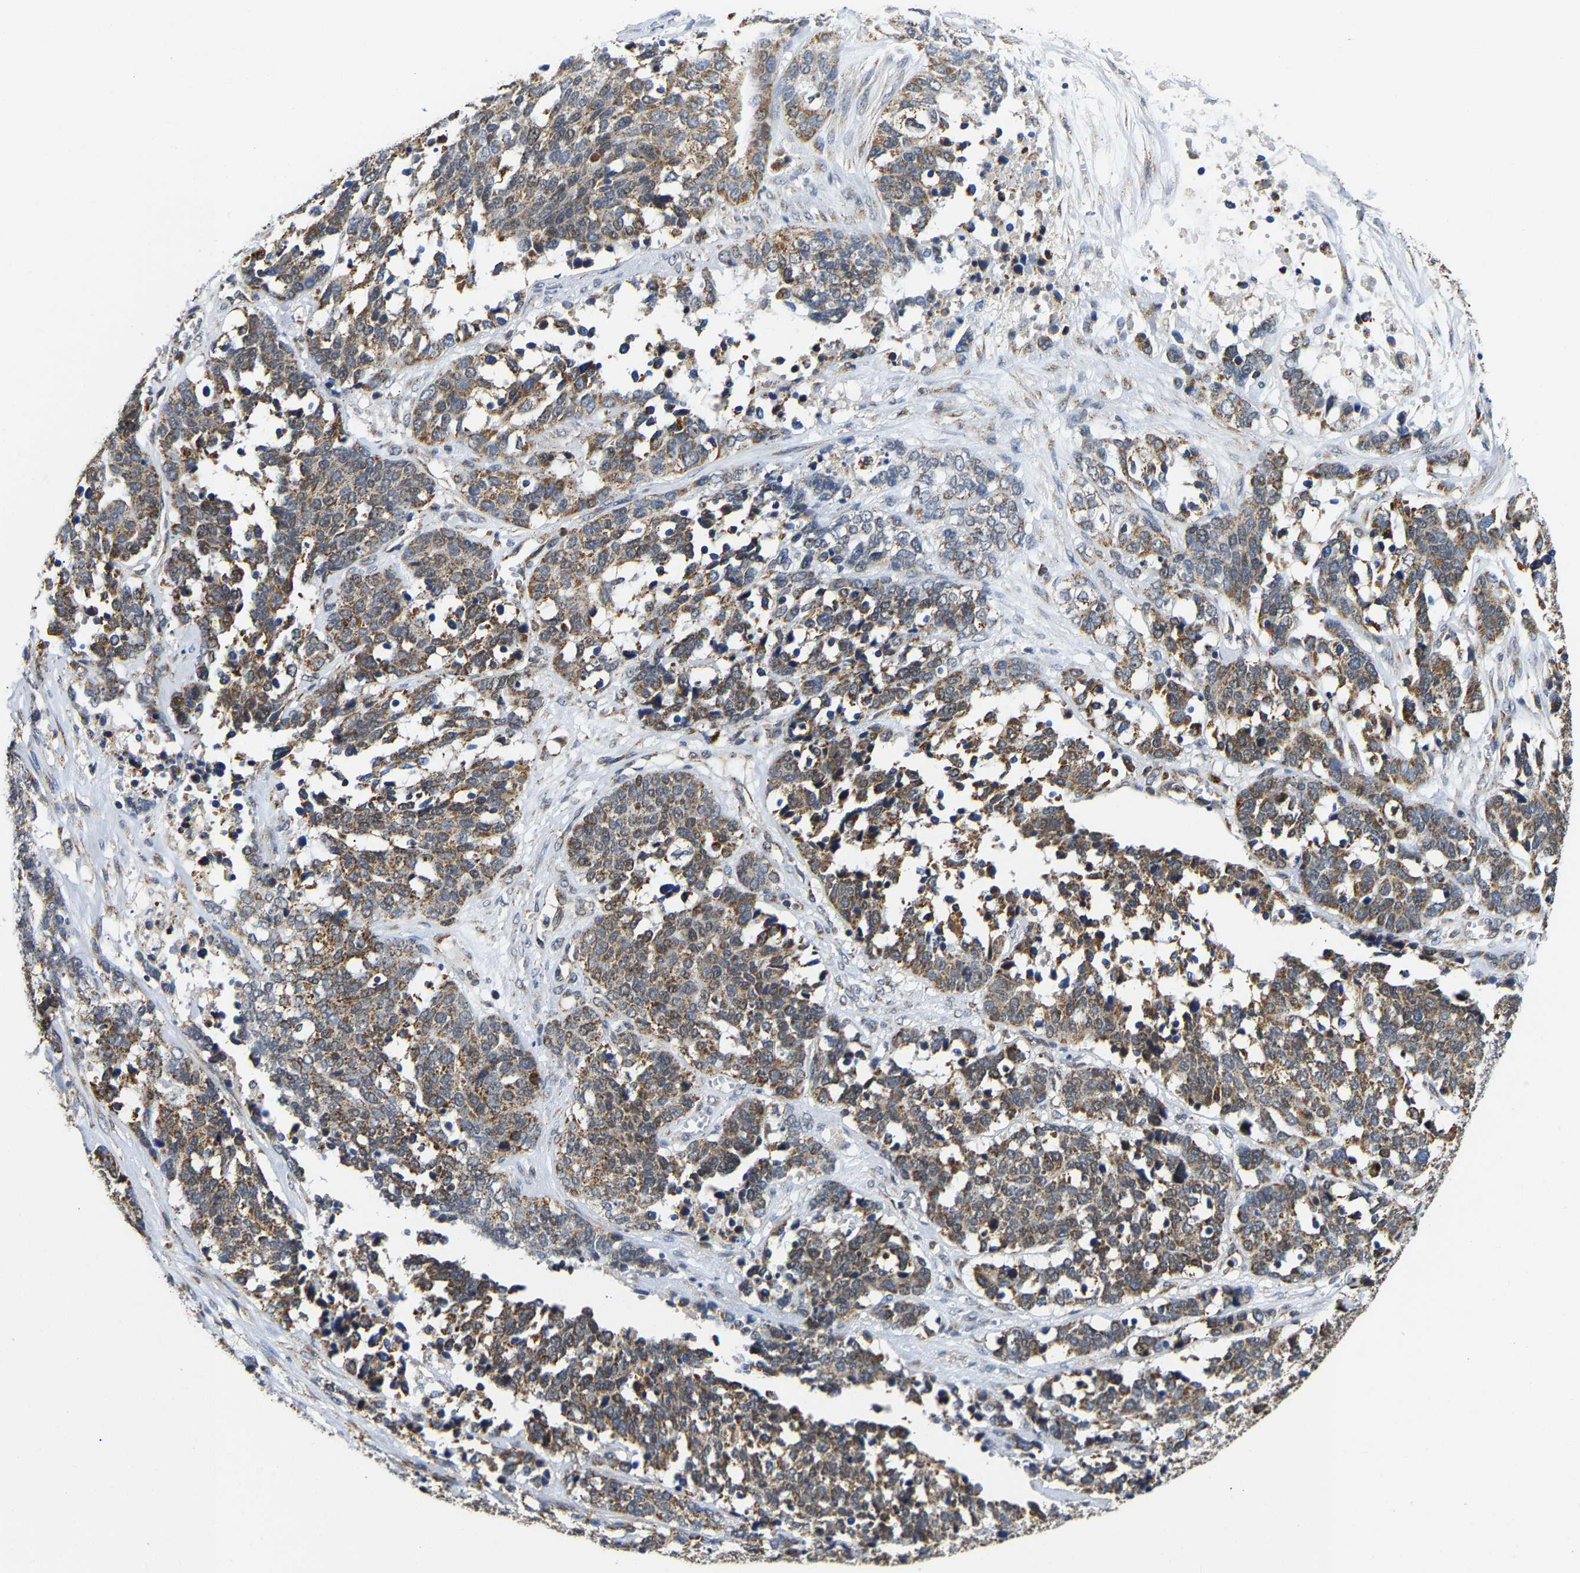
{"staining": {"intensity": "weak", "quantity": ">75%", "location": "cytoplasmic/membranous"}, "tissue": "ovarian cancer", "cell_type": "Tumor cells", "image_type": "cancer", "snomed": [{"axis": "morphology", "description": "Cystadenocarcinoma, serous, NOS"}, {"axis": "topography", "description": "Ovary"}], "caption": "Immunohistochemical staining of ovarian cancer (serous cystadenocarcinoma) displays low levels of weak cytoplasmic/membranous expression in approximately >75% of tumor cells.", "gene": "GIMAP7", "patient": {"sex": "female", "age": 44}}